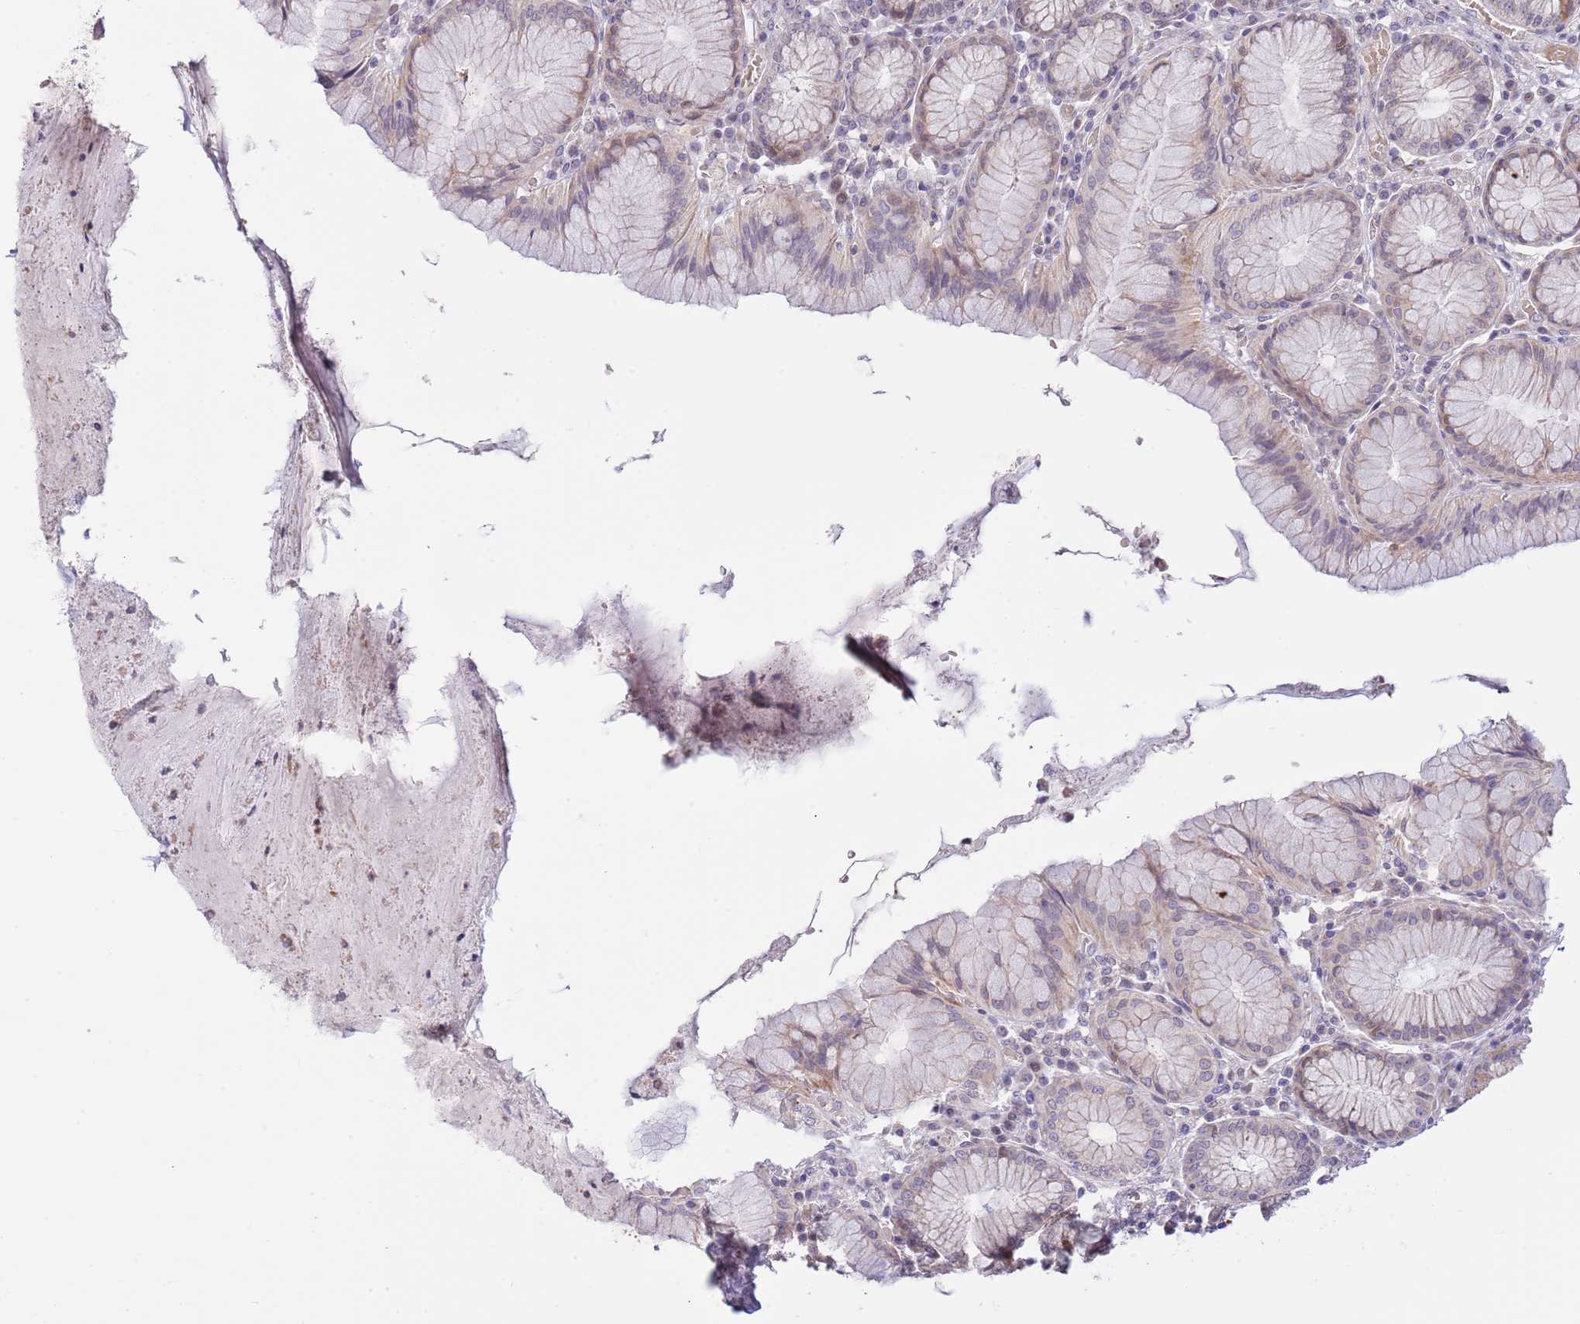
{"staining": {"intensity": "moderate", "quantity": ">75%", "location": "cytoplasmic/membranous,nuclear"}, "tissue": "stomach", "cell_type": "Glandular cells", "image_type": "normal", "snomed": [{"axis": "morphology", "description": "Normal tissue, NOS"}, {"axis": "topography", "description": "Stomach"}], "caption": "DAB immunohistochemical staining of normal stomach displays moderate cytoplasmic/membranous,nuclear protein positivity in about >75% of glandular cells.", "gene": "AP1S2", "patient": {"sex": "male", "age": 55}}